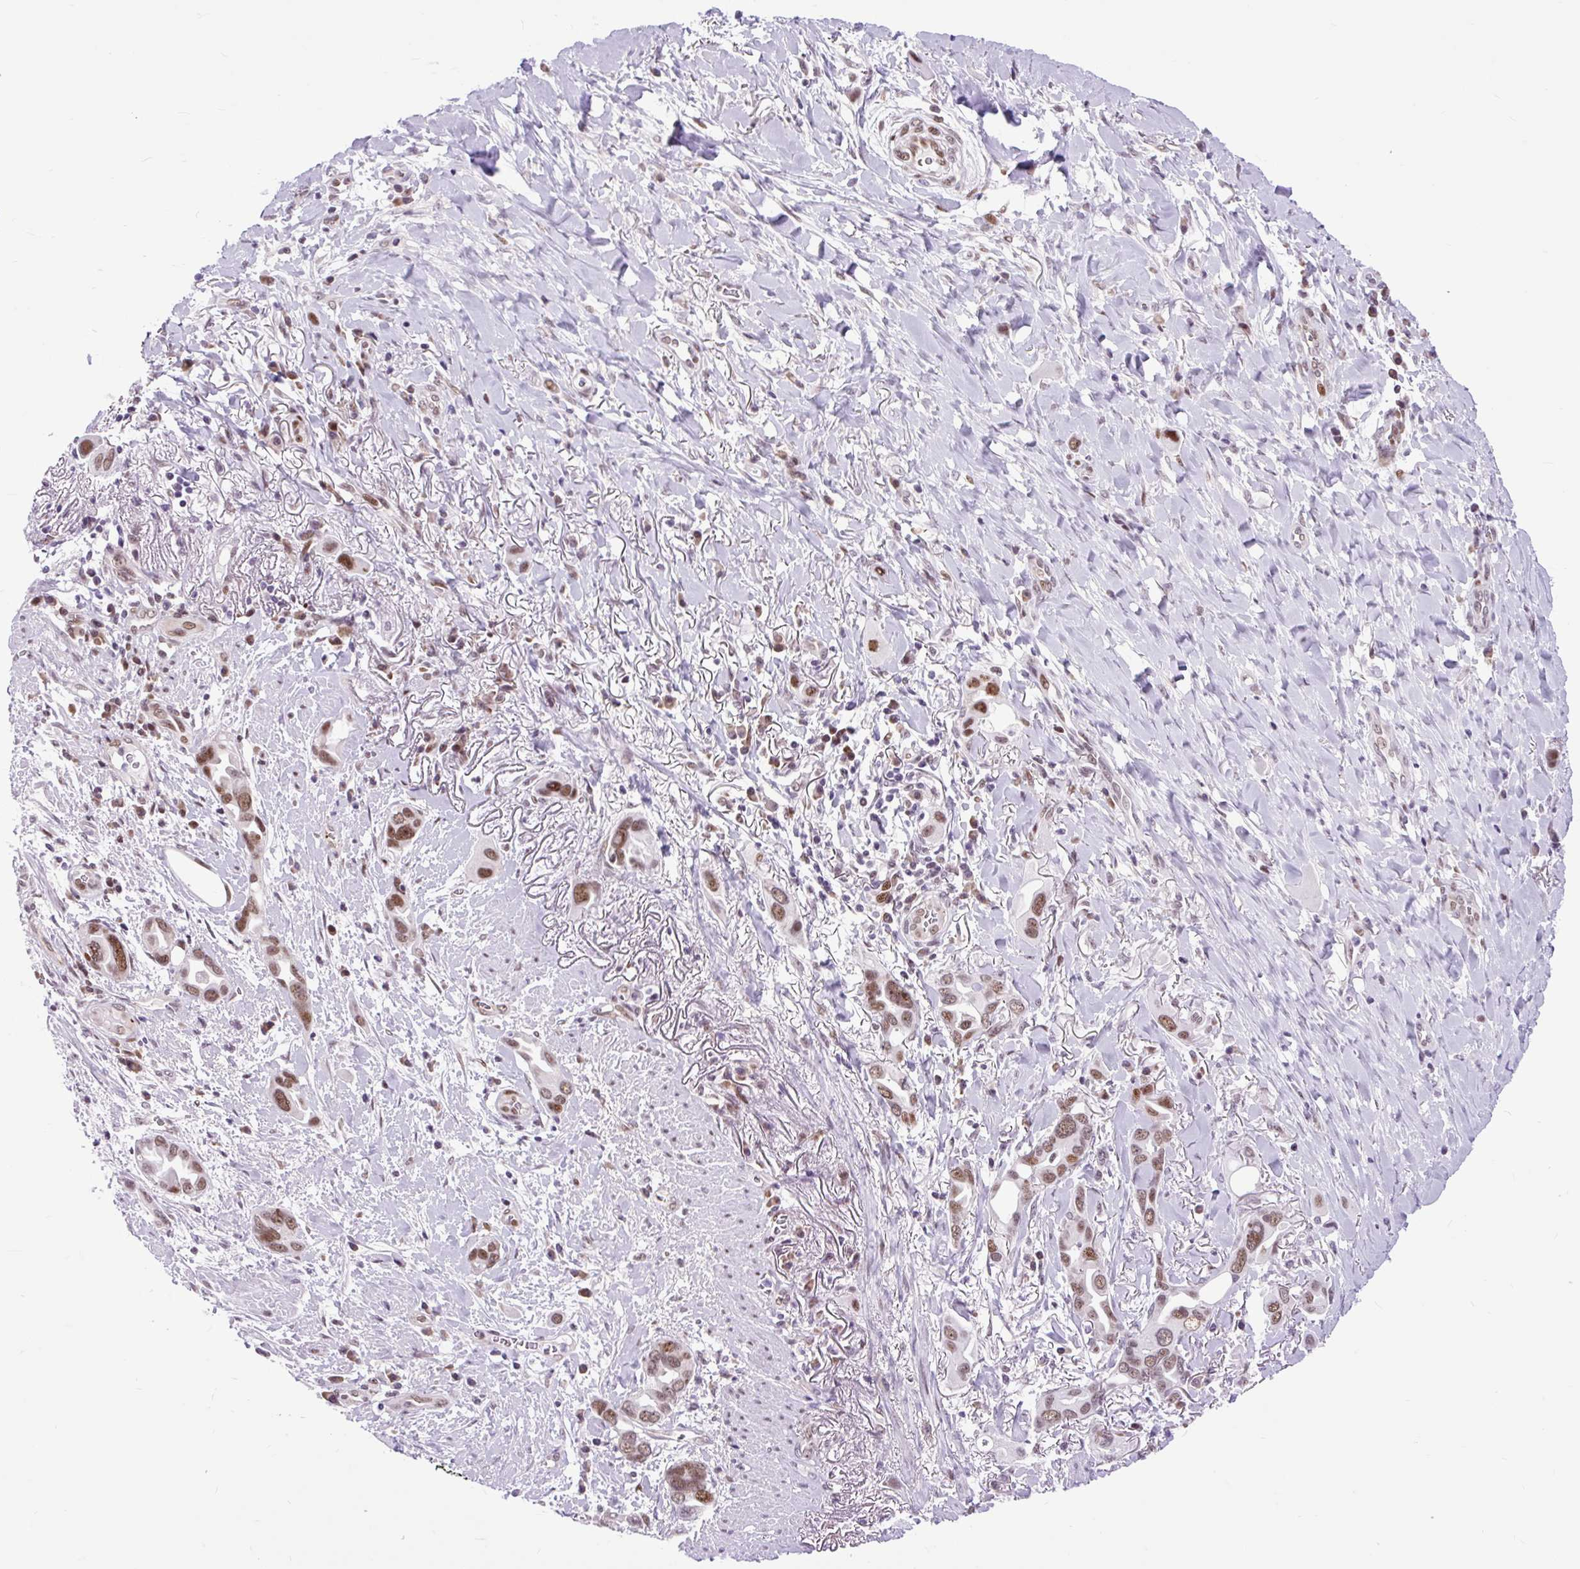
{"staining": {"intensity": "moderate", "quantity": ">75%", "location": "nuclear"}, "tissue": "lung cancer", "cell_type": "Tumor cells", "image_type": "cancer", "snomed": [{"axis": "morphology", "description": "Adenocarcinoma, NOS"}, {"axis": "topography", "description": "Lung"}], "caption": "A photomicrograph showing moderate nuclear positivity in about >75% of tumor cells in lung cancer (adenocarcinoma), as visualized by brown immunohistochemical staining.", "gene": "CLK2", "patient": {"sex": "male", "age": 76}}